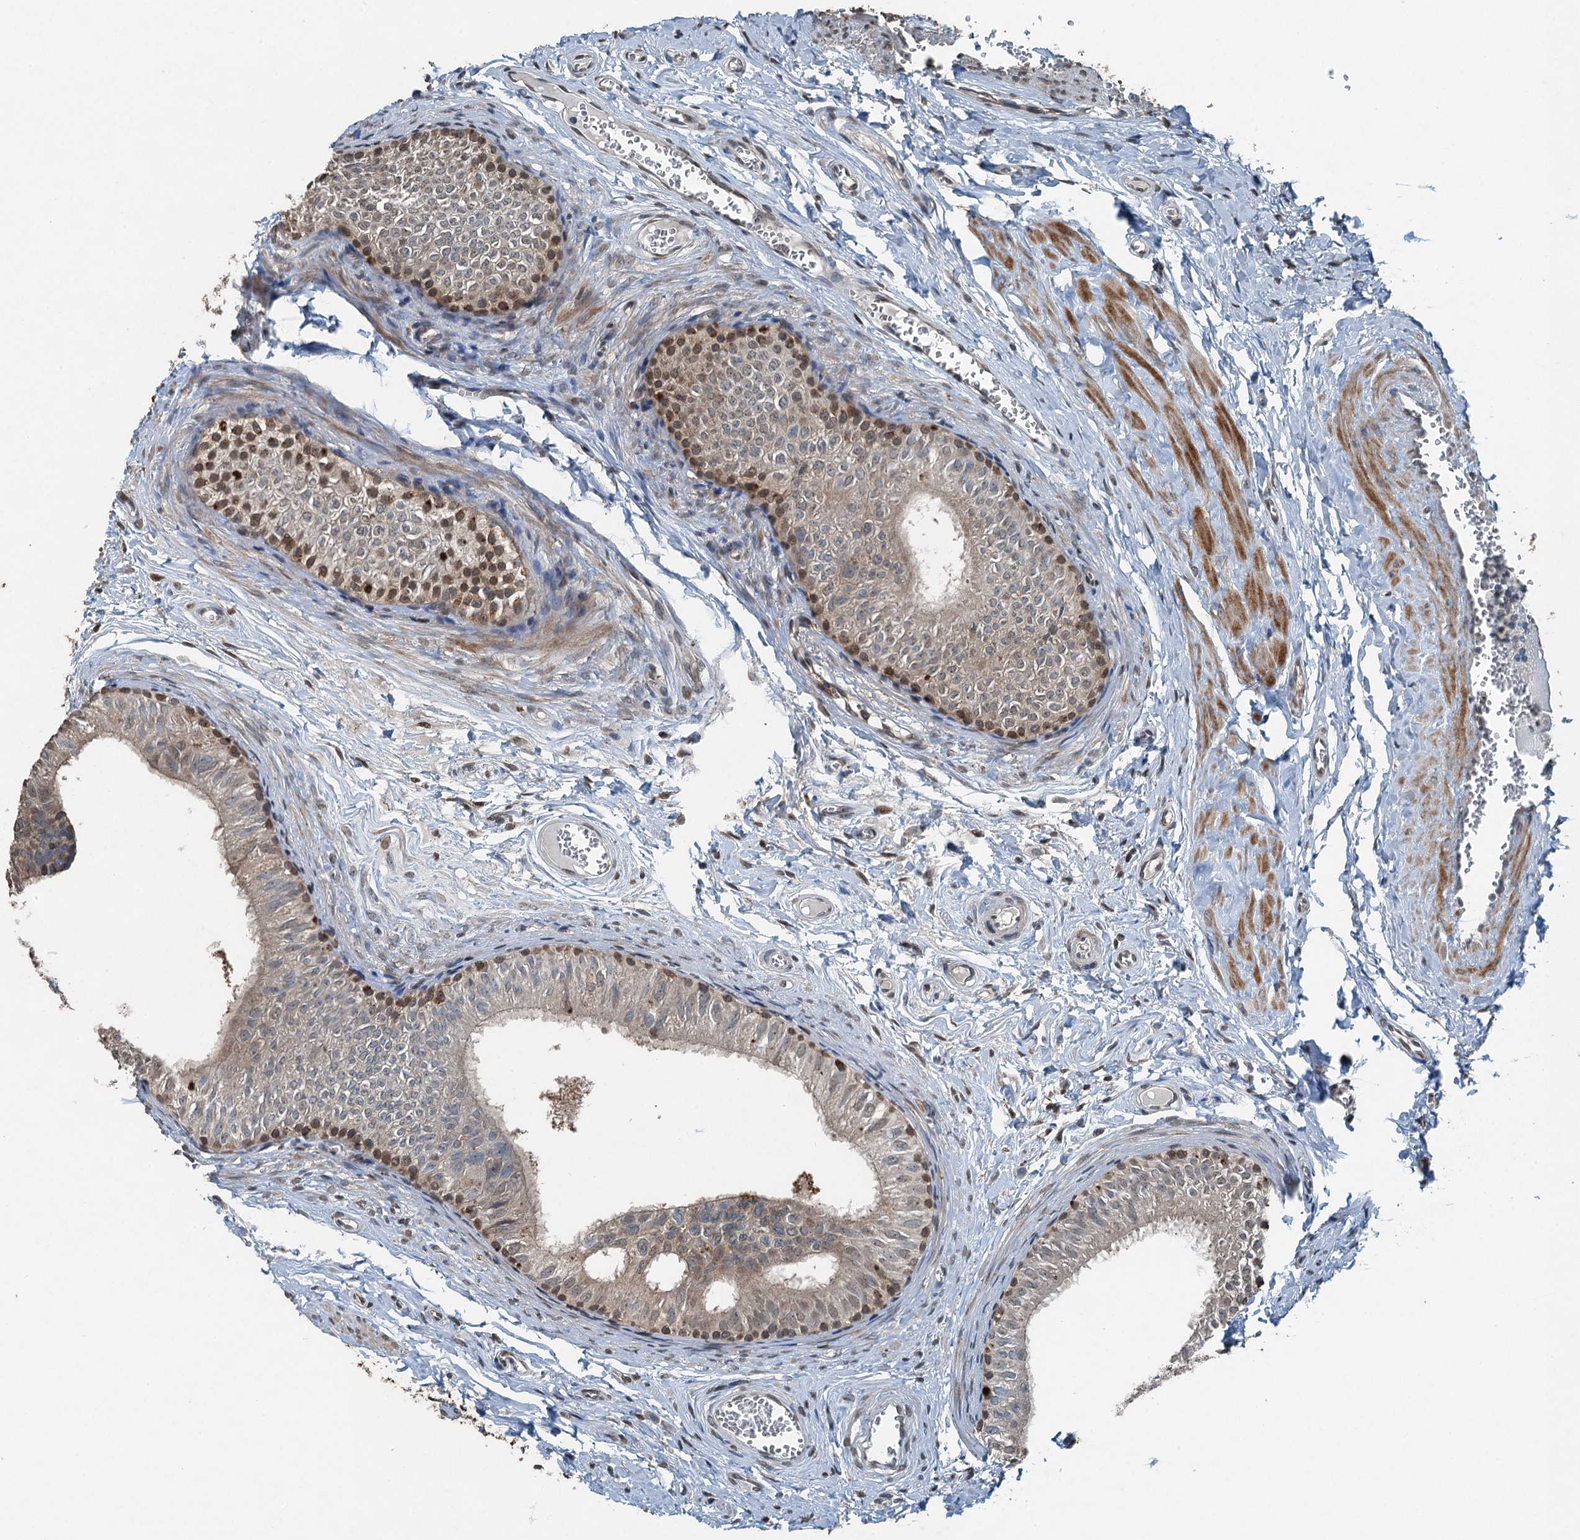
{"staining": {"intensity": "moderate", "quantity": "25%-75%", "location": "cytoplasmic/membranous"}, "tissue": "epididymis", "cell_type": "Glandular cells", "image_type": "normal", "snomed": [{"axis": "morphology", "description": "Normal tissue, NOS"}, {"axis": "topography", "description": "Epididymis"}], "caption": "Protein analysis of benign epididymis displays moderate cytoplasmic/membranous staining in approximately 25%-75% of glandular cells. (DAB IHC with brightfield microscopy, high magnification).", "gene": "TCTN1", "patient": {"sex": "male", "age": 42}}